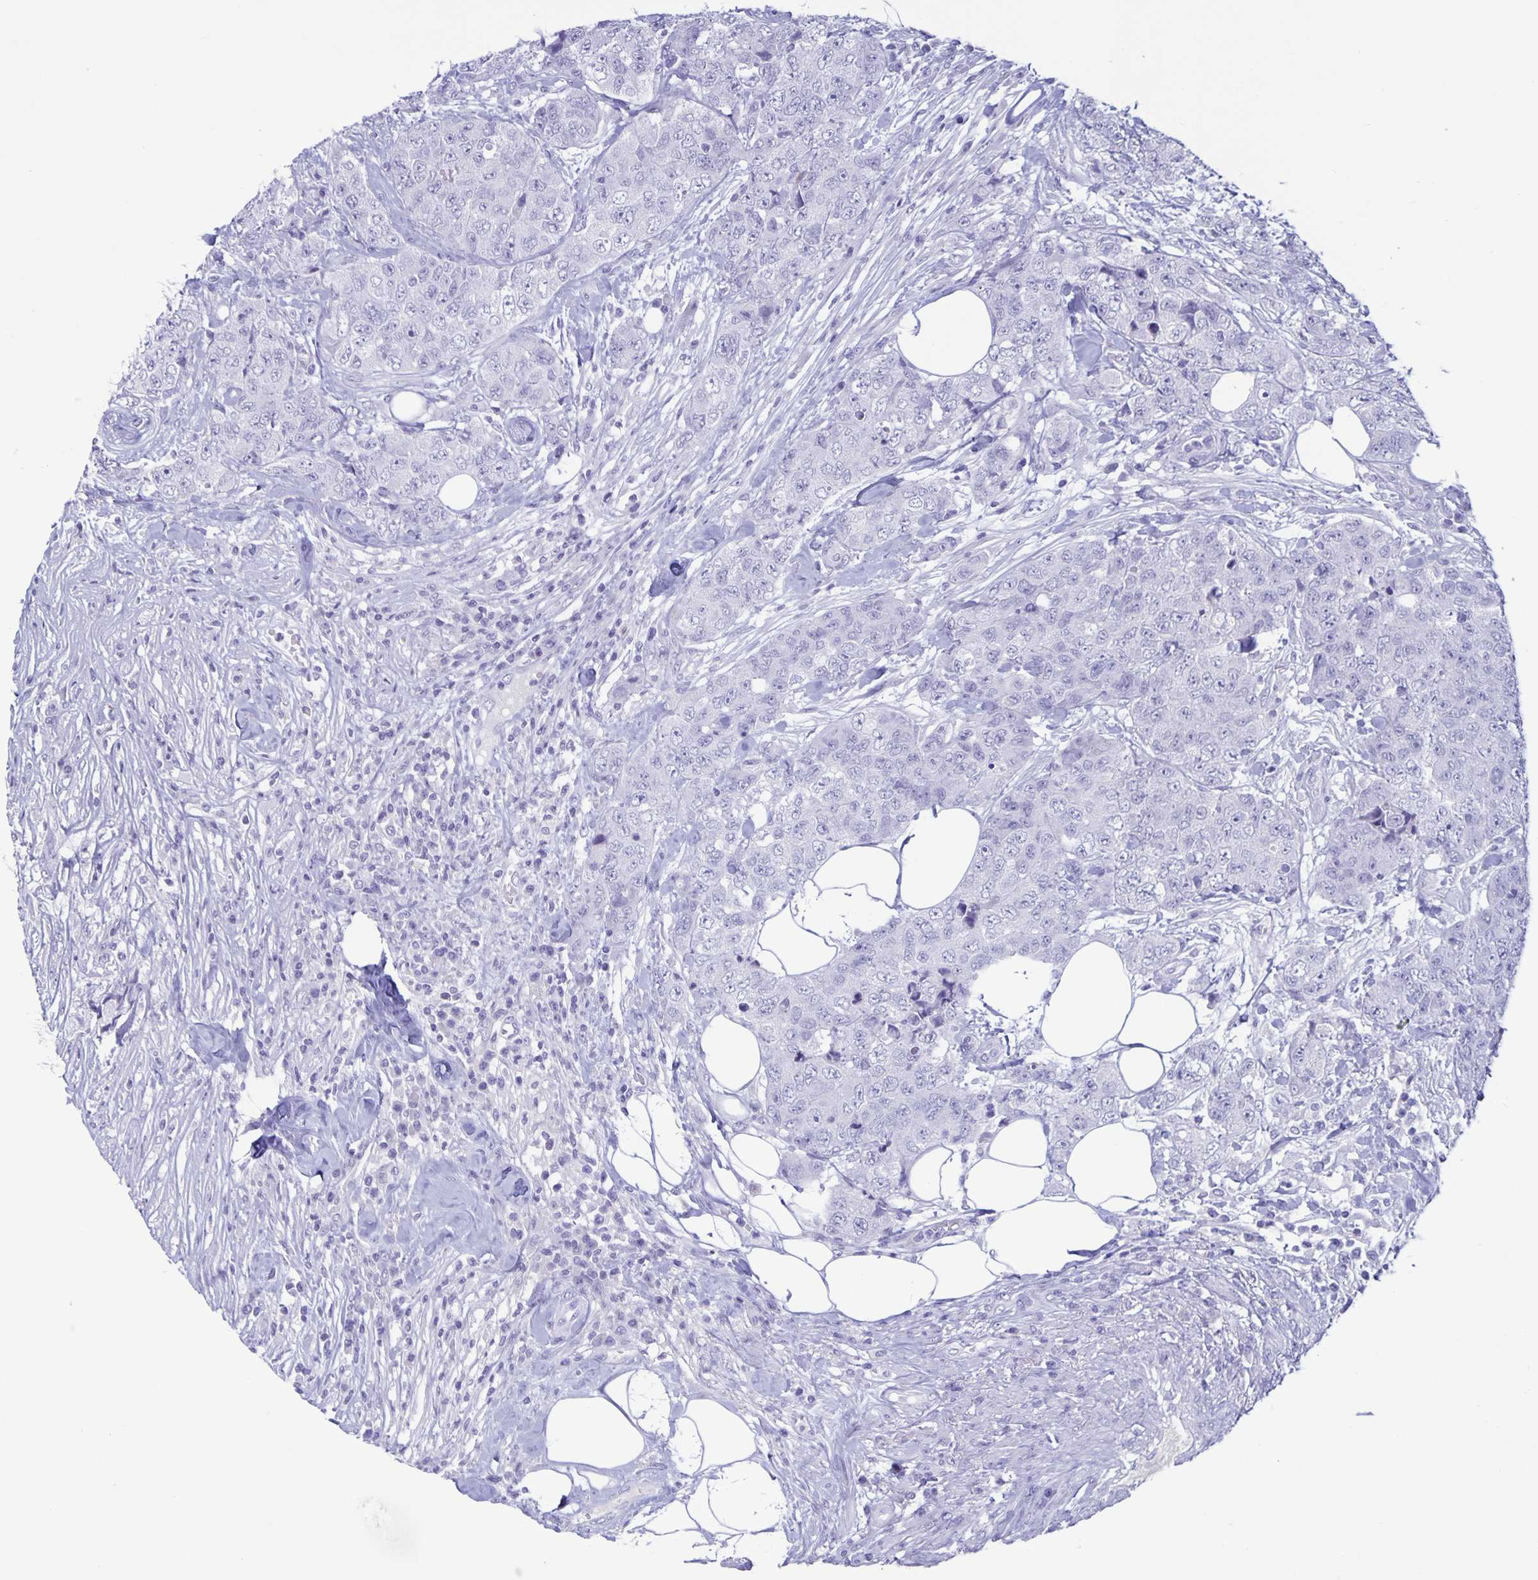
{"staining": {"intensity": "negative", "quantity": "none", "location": "none"}, "tissue": "urothelial cancer", "cell_type": "Tumor cells", "image_type": "cancer", "snomed": [{"axis": "morphology", "description": "Urothelial carcinoma, High grade"}, {"axis": "topography", "description": "Urinary bladder"}], "caption": "The immunohistochemistry photomicrograph has no significant positivity in tumor cells of urothelial cancer tissue.", "gene": "BPIFA3", "patient": {"sex": "female", "age": 78}}